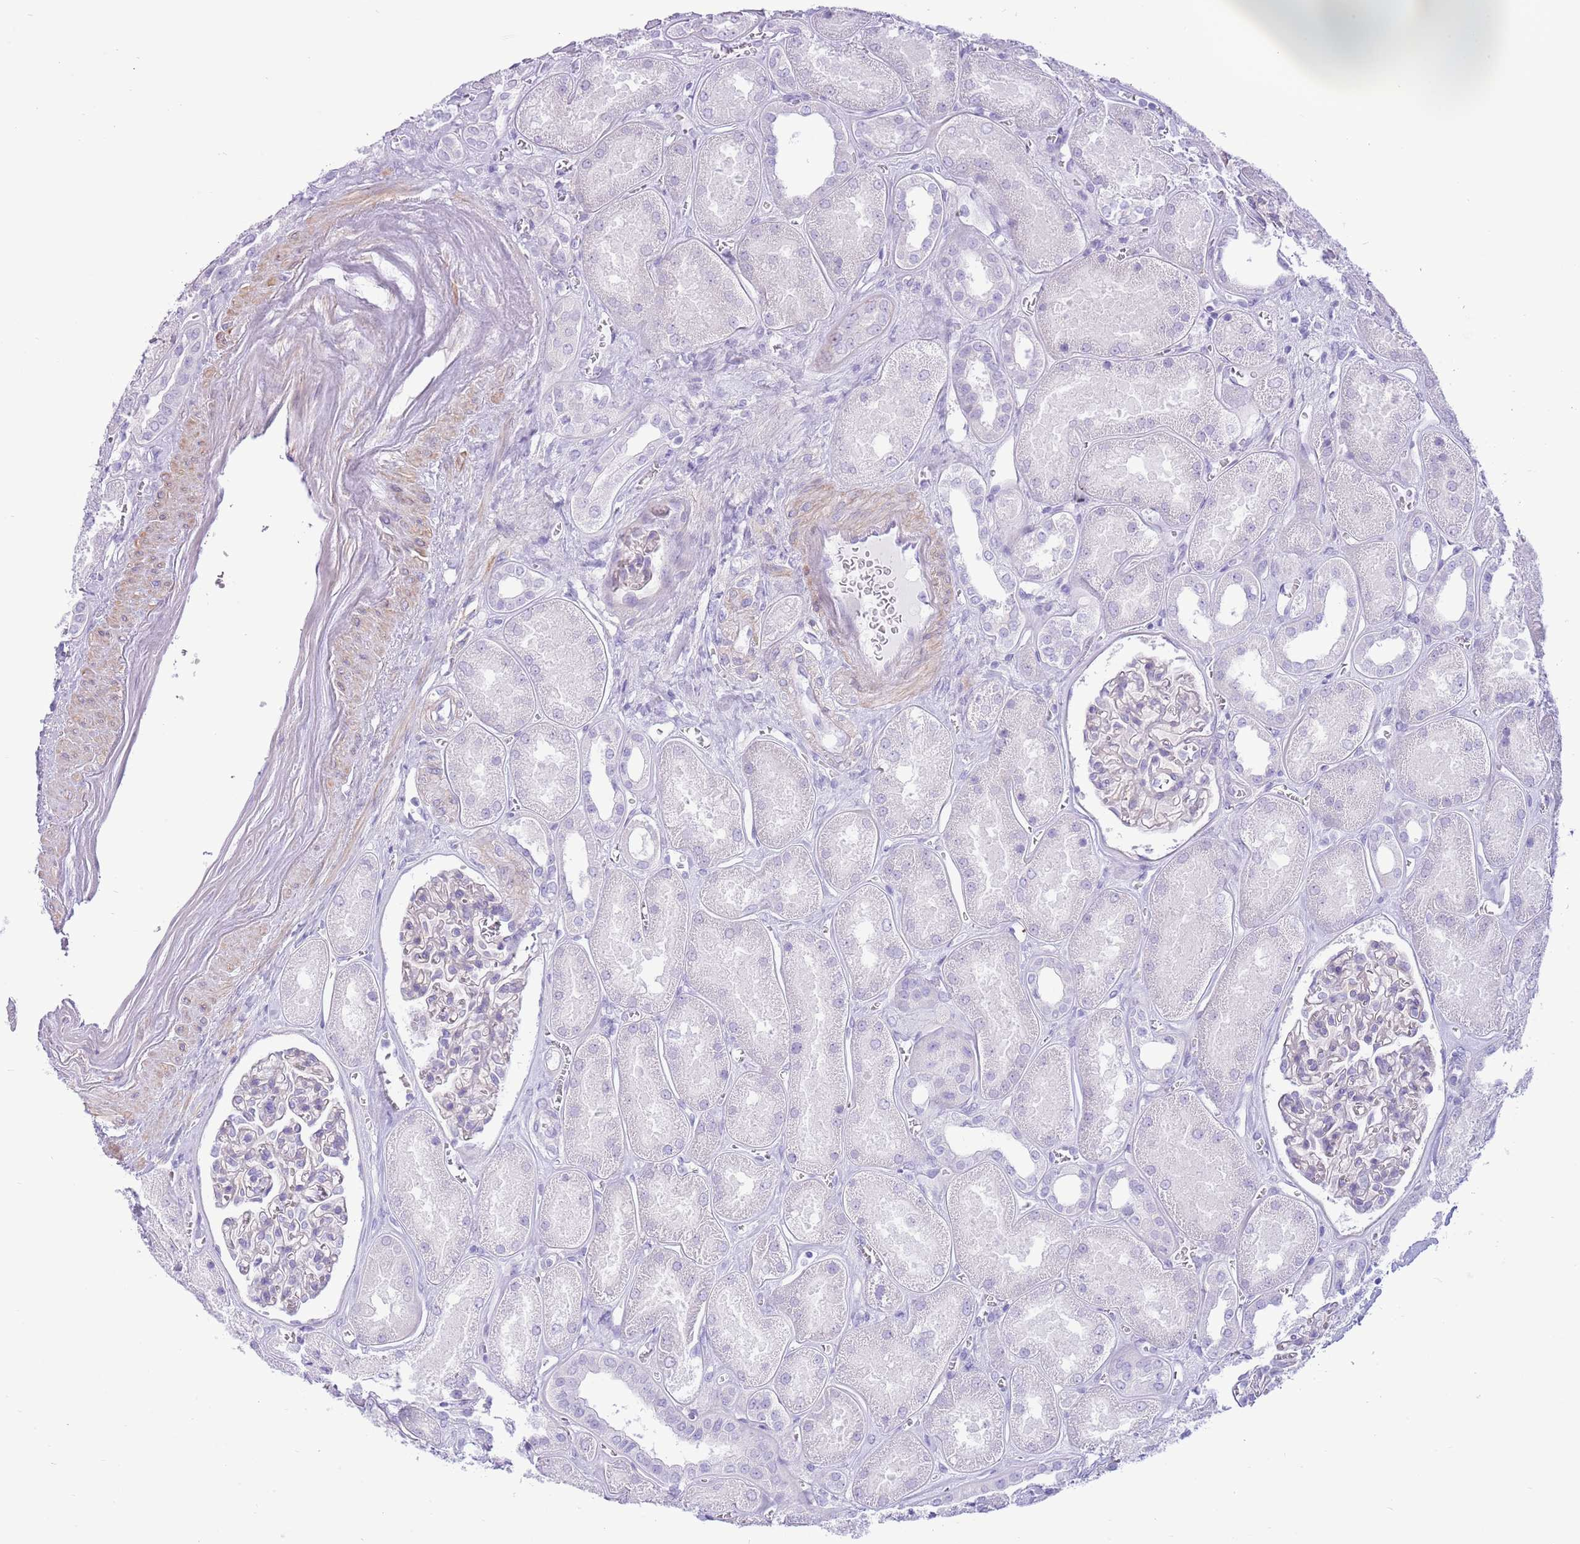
{"staining": {"intensity": "negative", "quantity": "none", "location": "none"}, "tissue": "kidney", "cell_type": "Cells in glomeruli", "image_type": "normal", "snomed": [{"axis": "morphology", "description": "Normal tissue, NOS"}, {"axis": "morphology", "description": "Adenocarcinoma, NOS"}, {"axis": "topography", "description": "Kidney"}], "caption": "Immunohistochemistry (IHC) of unremarkable kidney shows no positivity in cells in glomeruli.", "gene": "ZC4H2", "patient": {"sex": "female", "age": 68}}